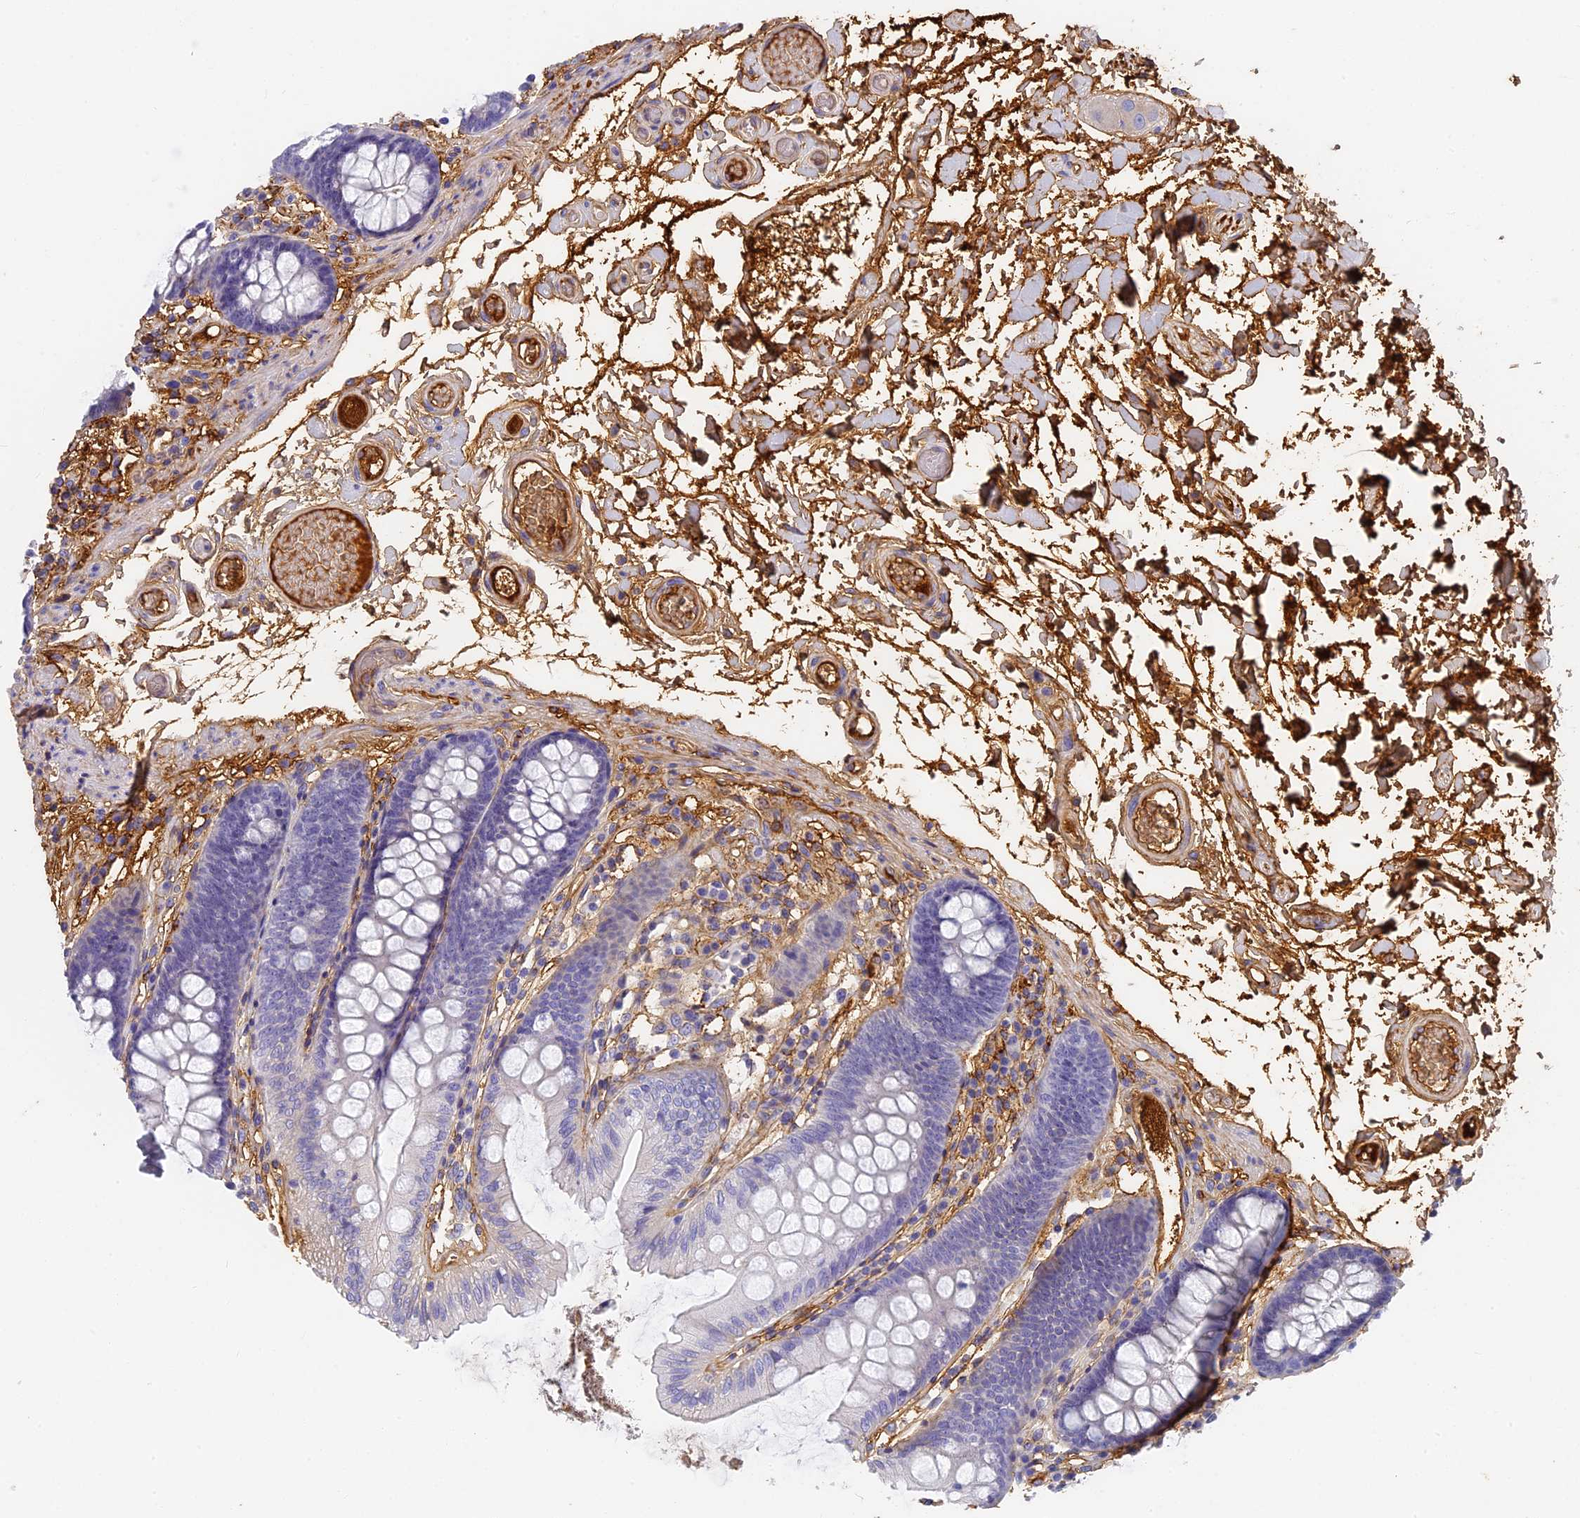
{"staining": {"intensity": "strong", "quantity": ">75%", "location": "cytoplasmic/membranous"}, "tissue": "colon", "cell_type": "Endothelial cells", "image_type": "normal", "snomed": [{"axis": "morphology", "description": "Normal tissue, NOS"}, {"axis": "topography", "description": "Colon"}], "caption": "The photomicrograph displays immunohistochemical staining of normal colon. There is strong cytoplasmic/membranous staining is appreciated in approximately >75% of endothelial cells.", "gene": "ITIH1", "patient": {"sex": "male", "age": 84}}